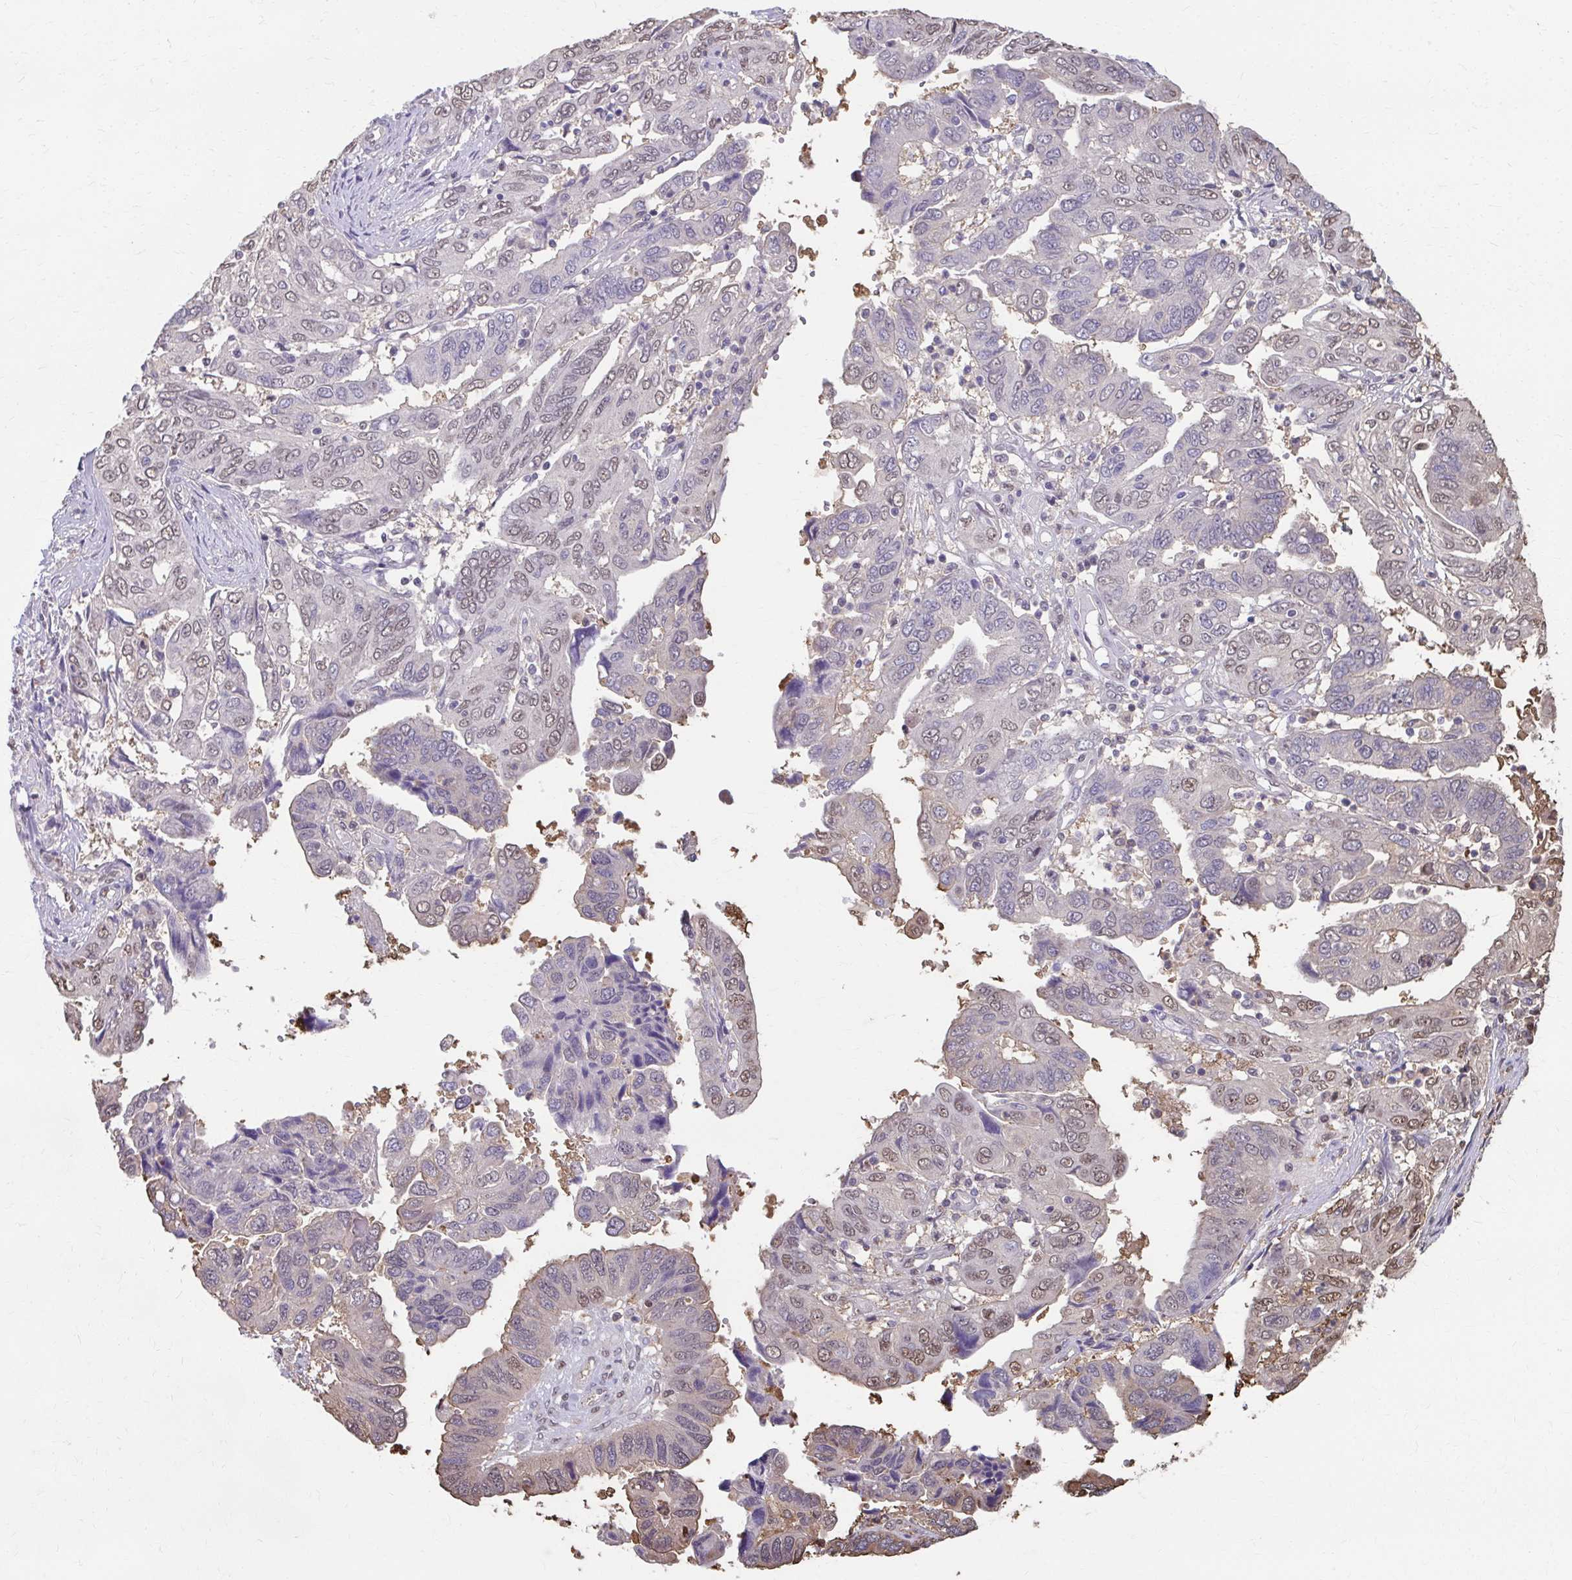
{"staining": {"intensity": "weak", "quantity": "<25%", "location": "nuclear"}, "tissue": "ovarian cancer", "cell_type": "Tumor cells", "image_type": "cancer", "snomed": [{"axis": "morphology", "description": "Cystadenocarcinoma, serous, NOS"}, {"axis": "topography", "description": "Ovary"}], "caption": "Photomicrograph shows no significant protein staining in tumor cells of ovarian cancer (serous cystadenocarcinoma).", "gene": "ING4", "patient": {"sex": "female", "age": 79}}